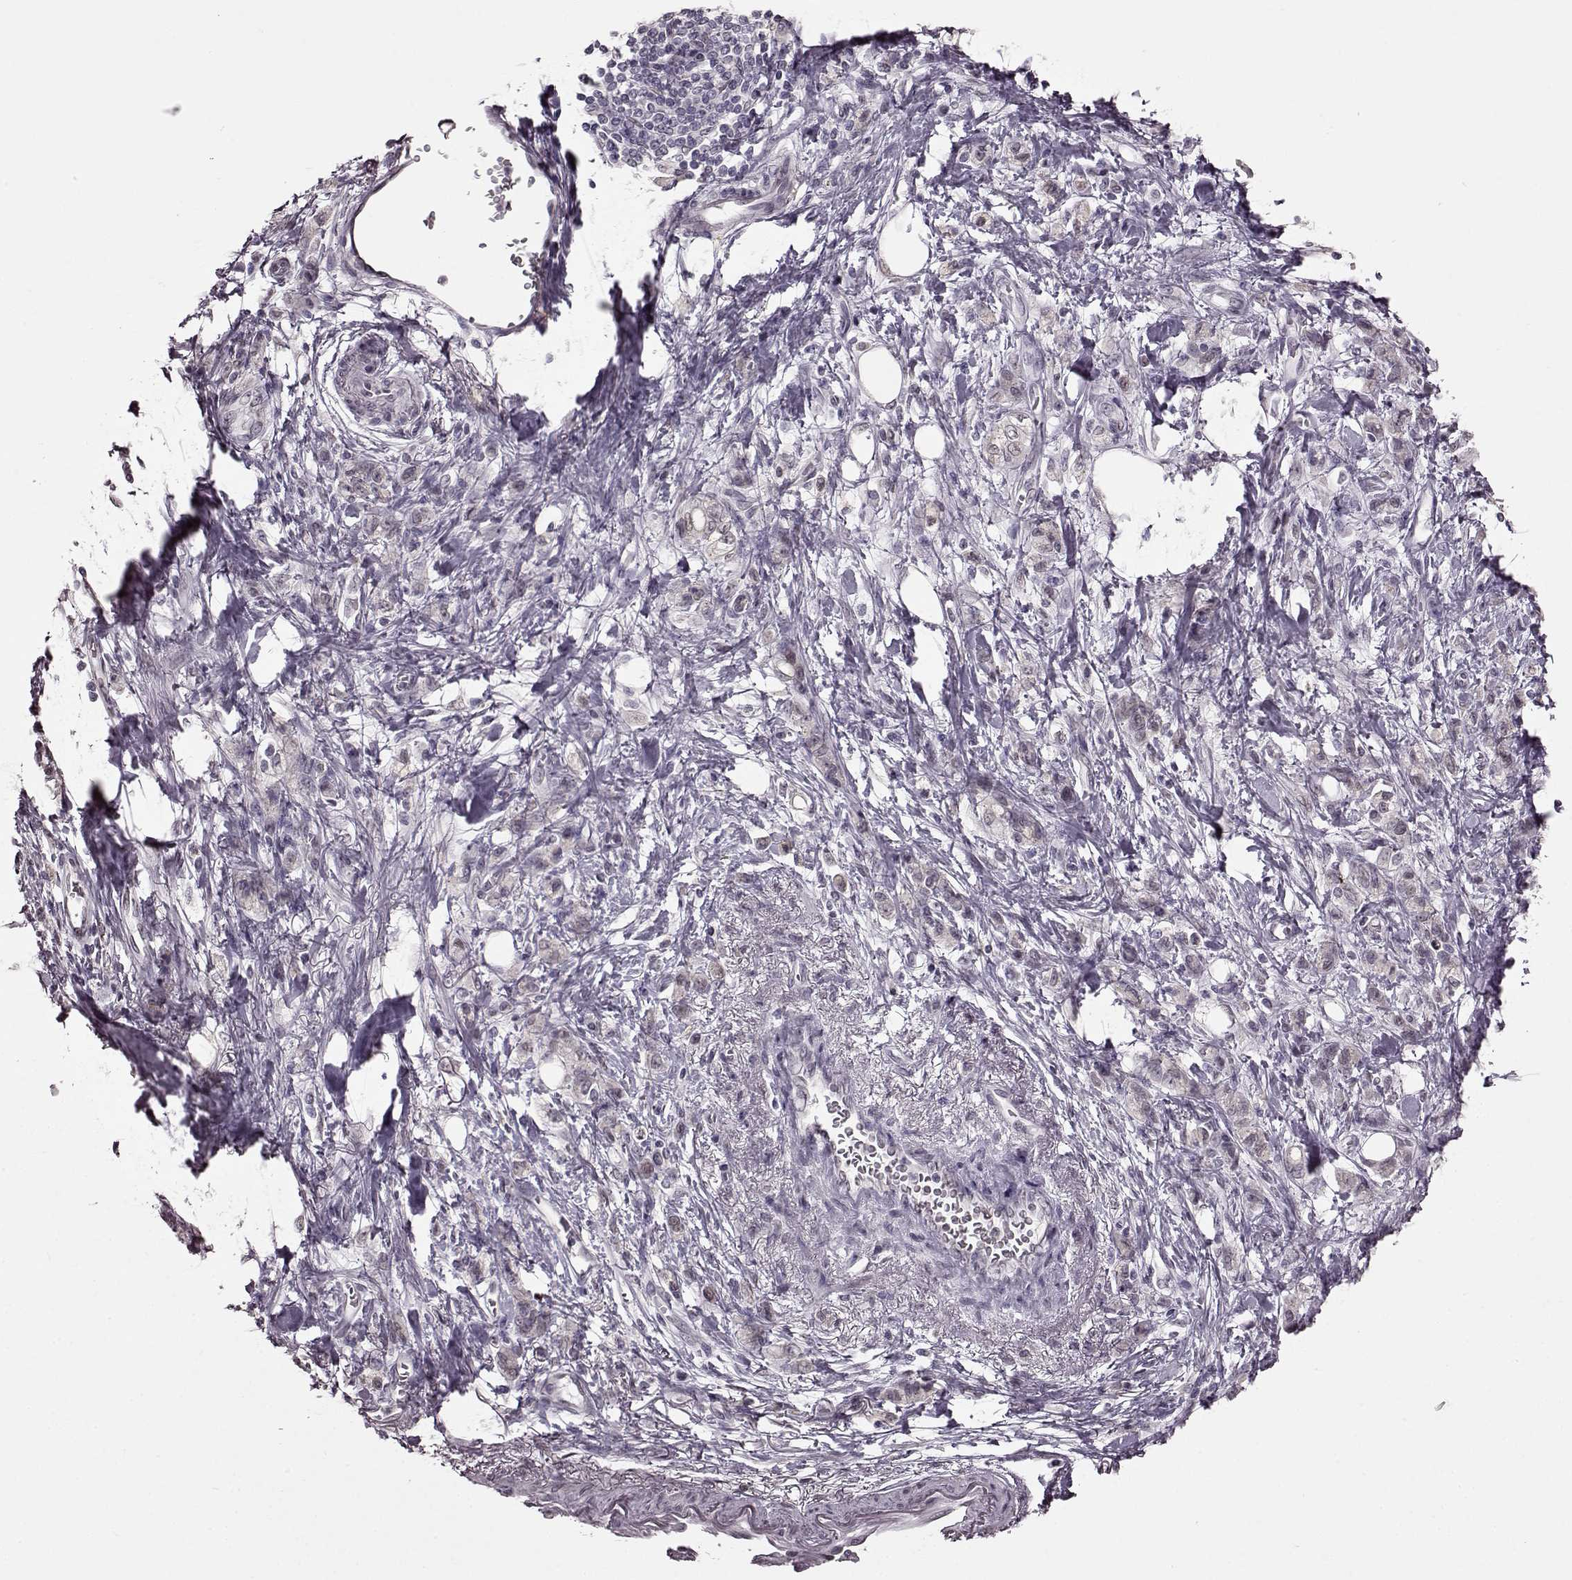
{"staining": {"intensity": "negative", "quantity": "none", "location": "none"}, "tissue": "stomach cancer", "cell_type": "Tumor cells", "image_type": "cancer", "snomed": [{"axis": "morphology", "description": "Adenocarcinoma, NOS"}, {"axis": "topography", "description": "Stomach"}], "caption": "The photomicrograph reveals no staining of tumor cells in stomach cancer (adenocarcinoma).", "gene": "STX1B", "patient": {"sex": "male", "age": 77}}